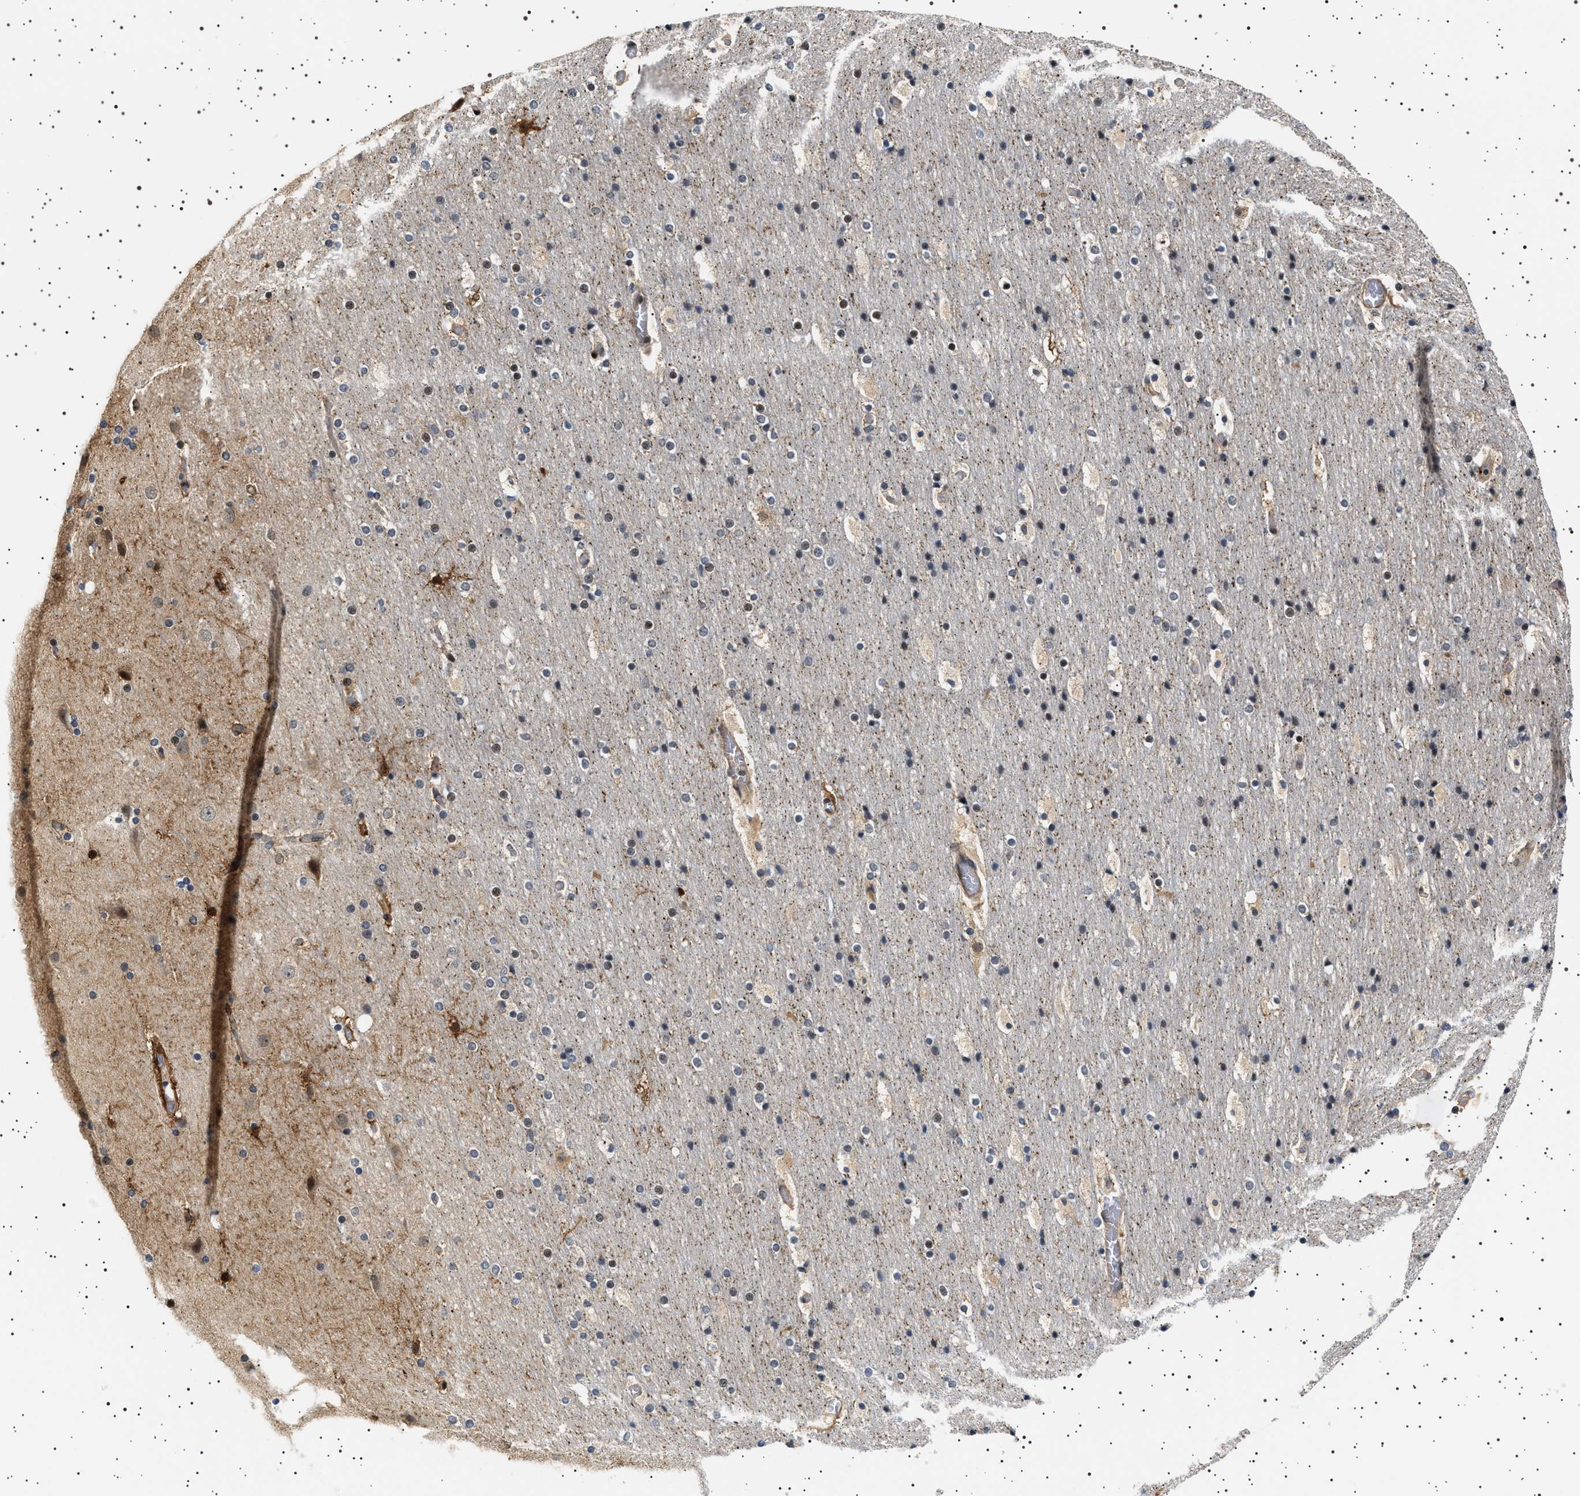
{"staining": {"intensity": "moderate", "quantity": ">75%", "location": "cytoplasmic/membranous"}, "tissue": "cerebral cortex", "cell_type": "Endothelial cells", "image_type": "normal", "snomed": [{"axis": "morphology", "description": "Normal tissue, NOS"}, {"axis": "topography", "description": "Cerebral cortex"}], "caption": "About >75% of endothelial cells in normal cerebral cortex show moderate cytoplasmic/membranous protein staining as visualized by brown immunohistochemical staining.", "gene": "BAG3", "patient": {"sex": "male", "age": 57}}